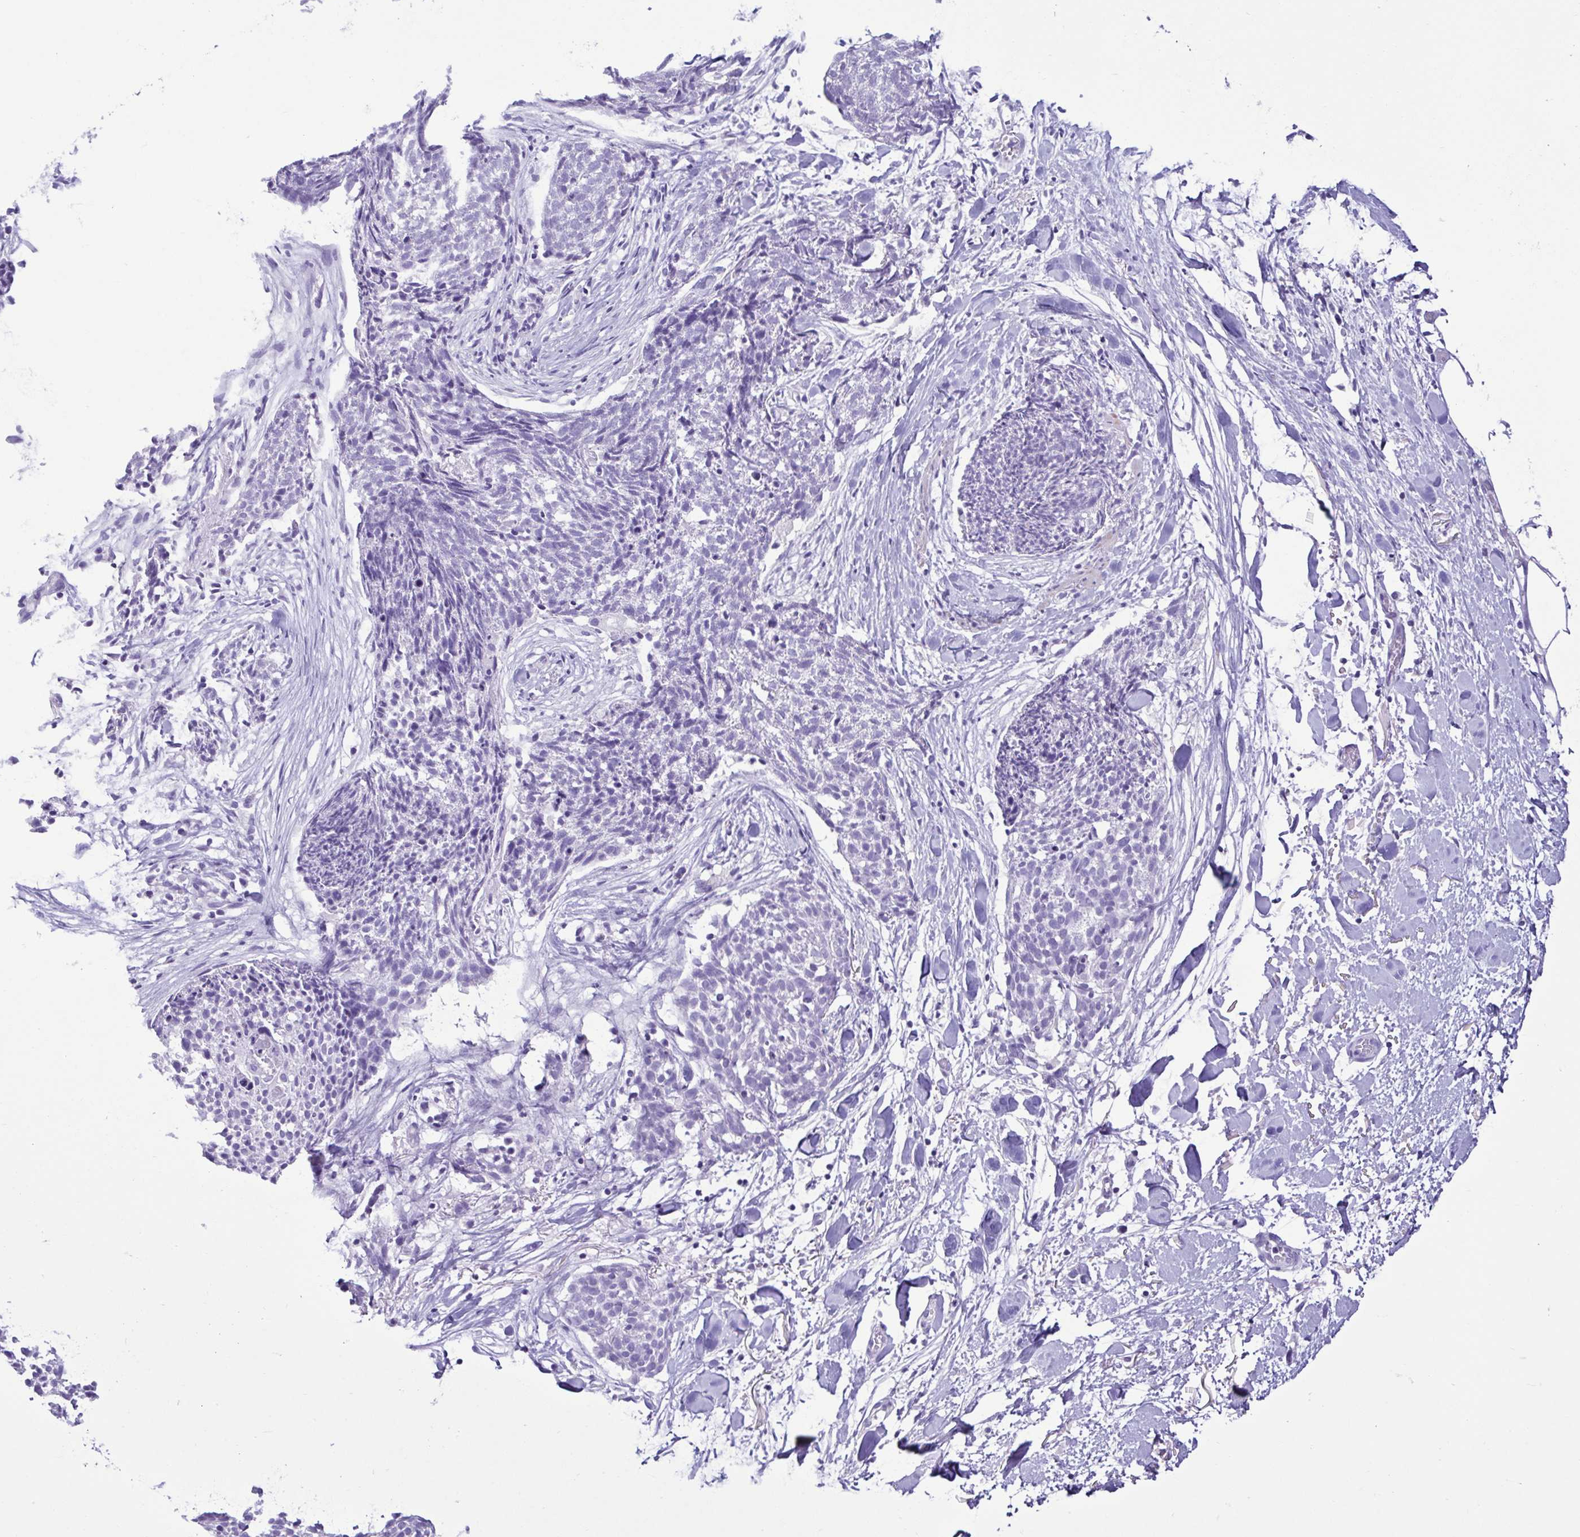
{"staining": {"intensity": "negative", "quantity": "none", "location": "none"}, "tissue": "skin cancer", "cell_type": "Tumor cells", "image_type": "cancer", "snomed": [{"axis": "morphology", "description": "Squamous cell carcinoma, NOS"}, {"axis": "topography", "description": "Skin"}, {"axis": "topography", "description": "Vulva"}], "caption": "Immunohistochemistry (IHC) of squamous cell carcinoma (skin) shows no expression in tumor cells.", "gene": "CBY2", "patient": {"sex": "female", "age": 75}}